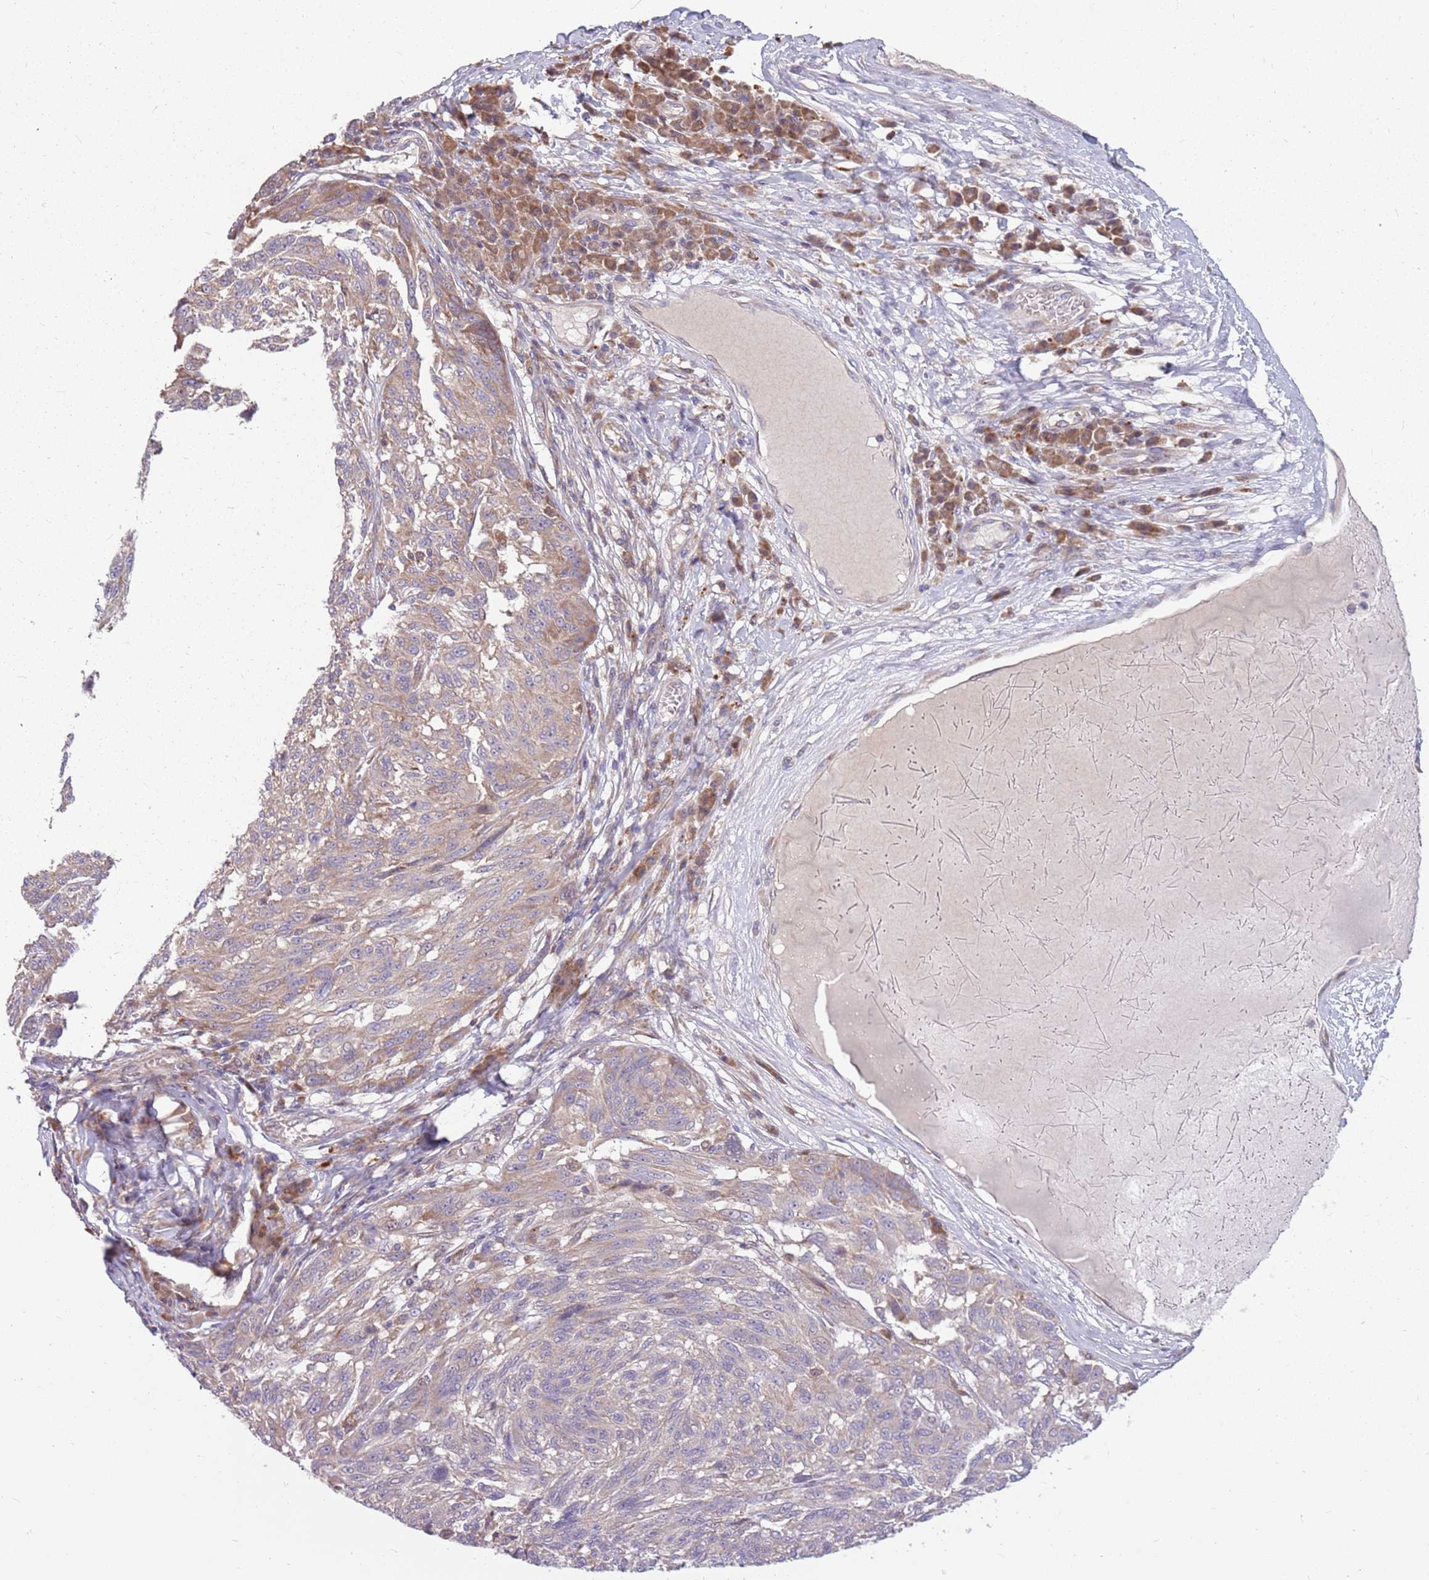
{"staining": {"intensity": "weak", "quantity": "25%-75%", "location": "cytoplasmic/membranous"}, "tissue": "melanoma", "cell_type": "Tumor cells", "image_type": "cancer", "snomed": [{"axis": "morphology", "description": "Malignant melanoma, NOS"}, {"axis": "topography", "description": "Skin"}], "caption": "Malignant melanoma stained for a protein demonstrates weak cytoplasmic/membranous positivity in tumor cells.", "gene": "PPP1R27", "patient": {"sex": "male", "age": 53}}